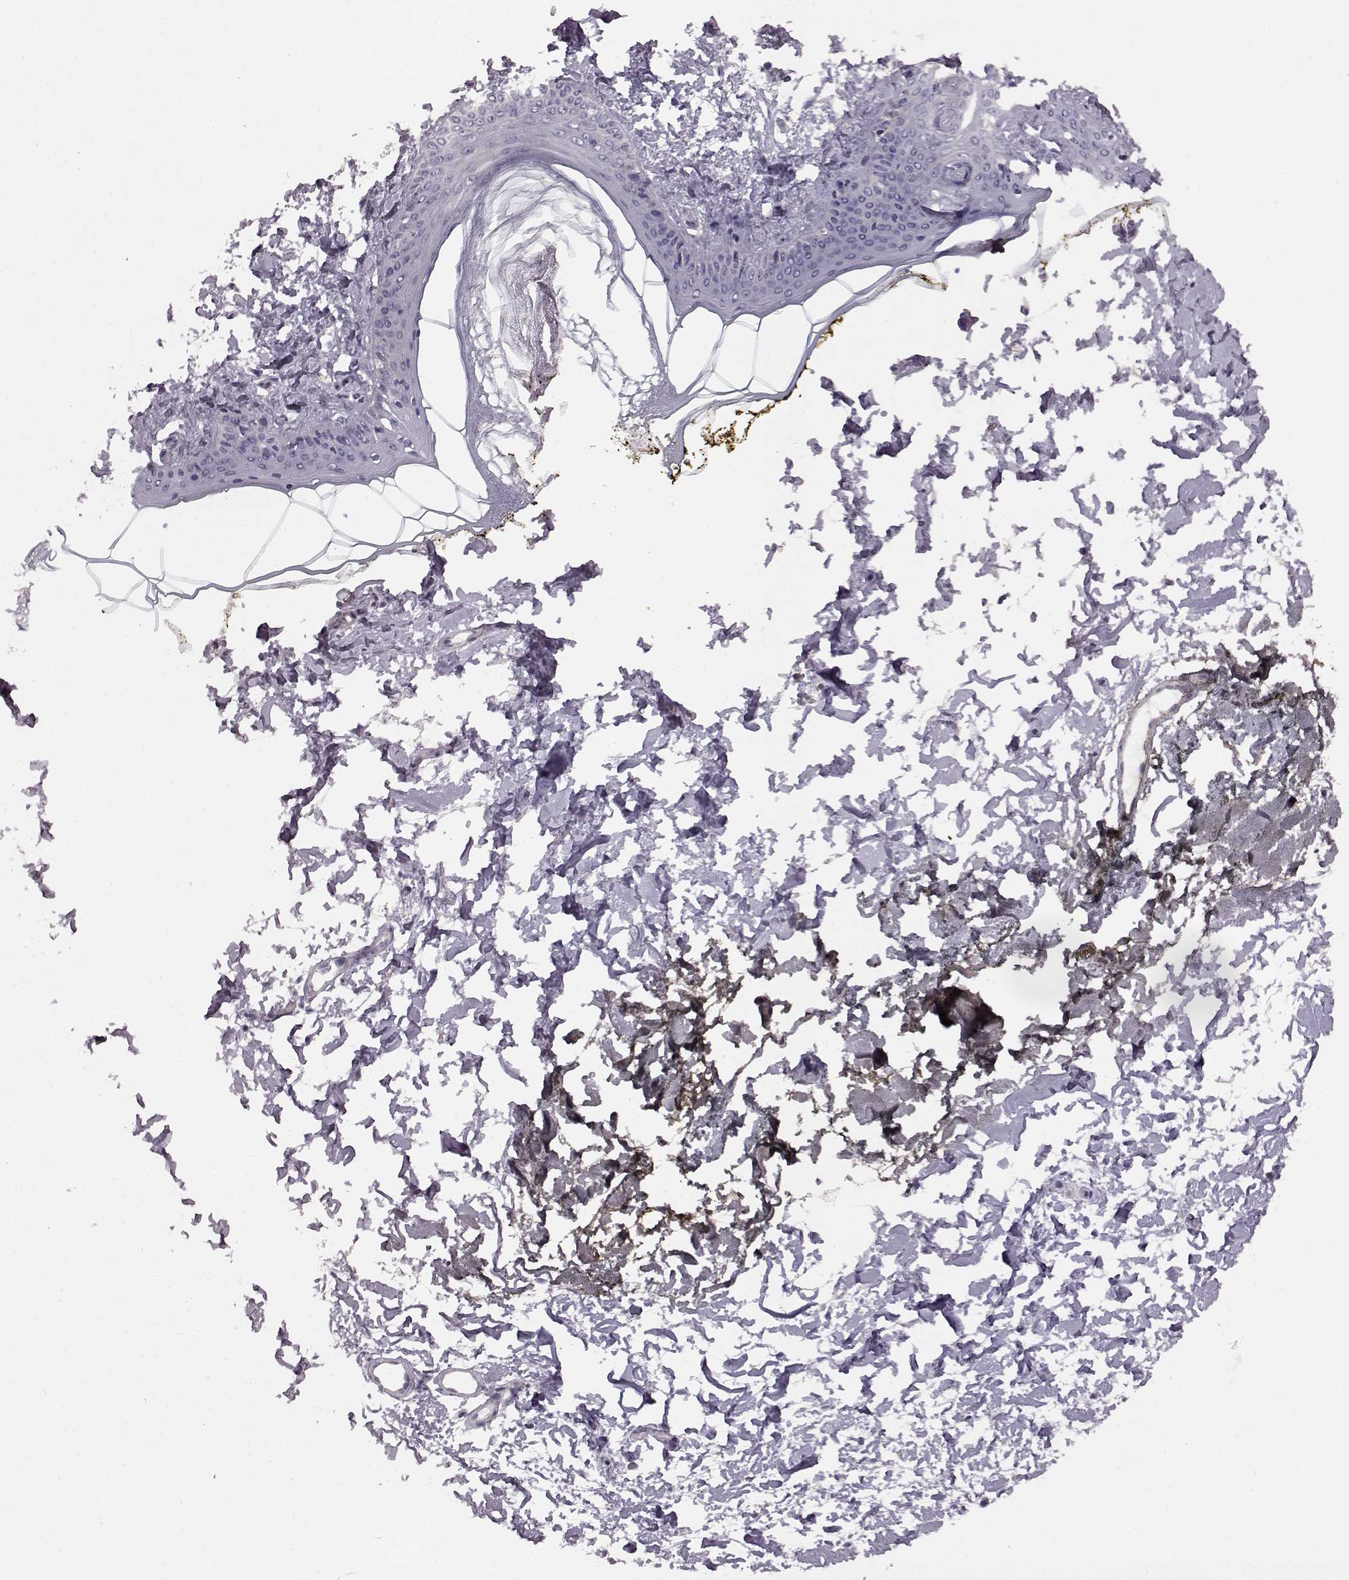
{"staining": {"intensity": "negative", "quantity": "none", "location": "none"}, "tissue": "skin", "cell_type": "Fibroblasts", "image_type": "normal", "snomed": [{"axis": "morphology", "description": "Normal tissue, NOS"}, {"axis": "topography", "description": "Skin"}], "caption": "There is no significant staining in fibroblasts of skin. The staining was performed using DAB (3,3'-diaminobenzidine) to visualize the protein expression in brown, while the nuclei were stained in blue with hematoxylin (Magnification: 20x).", "gene": "ADGRG2", "patient": {"sex": "female", "age": 34}}